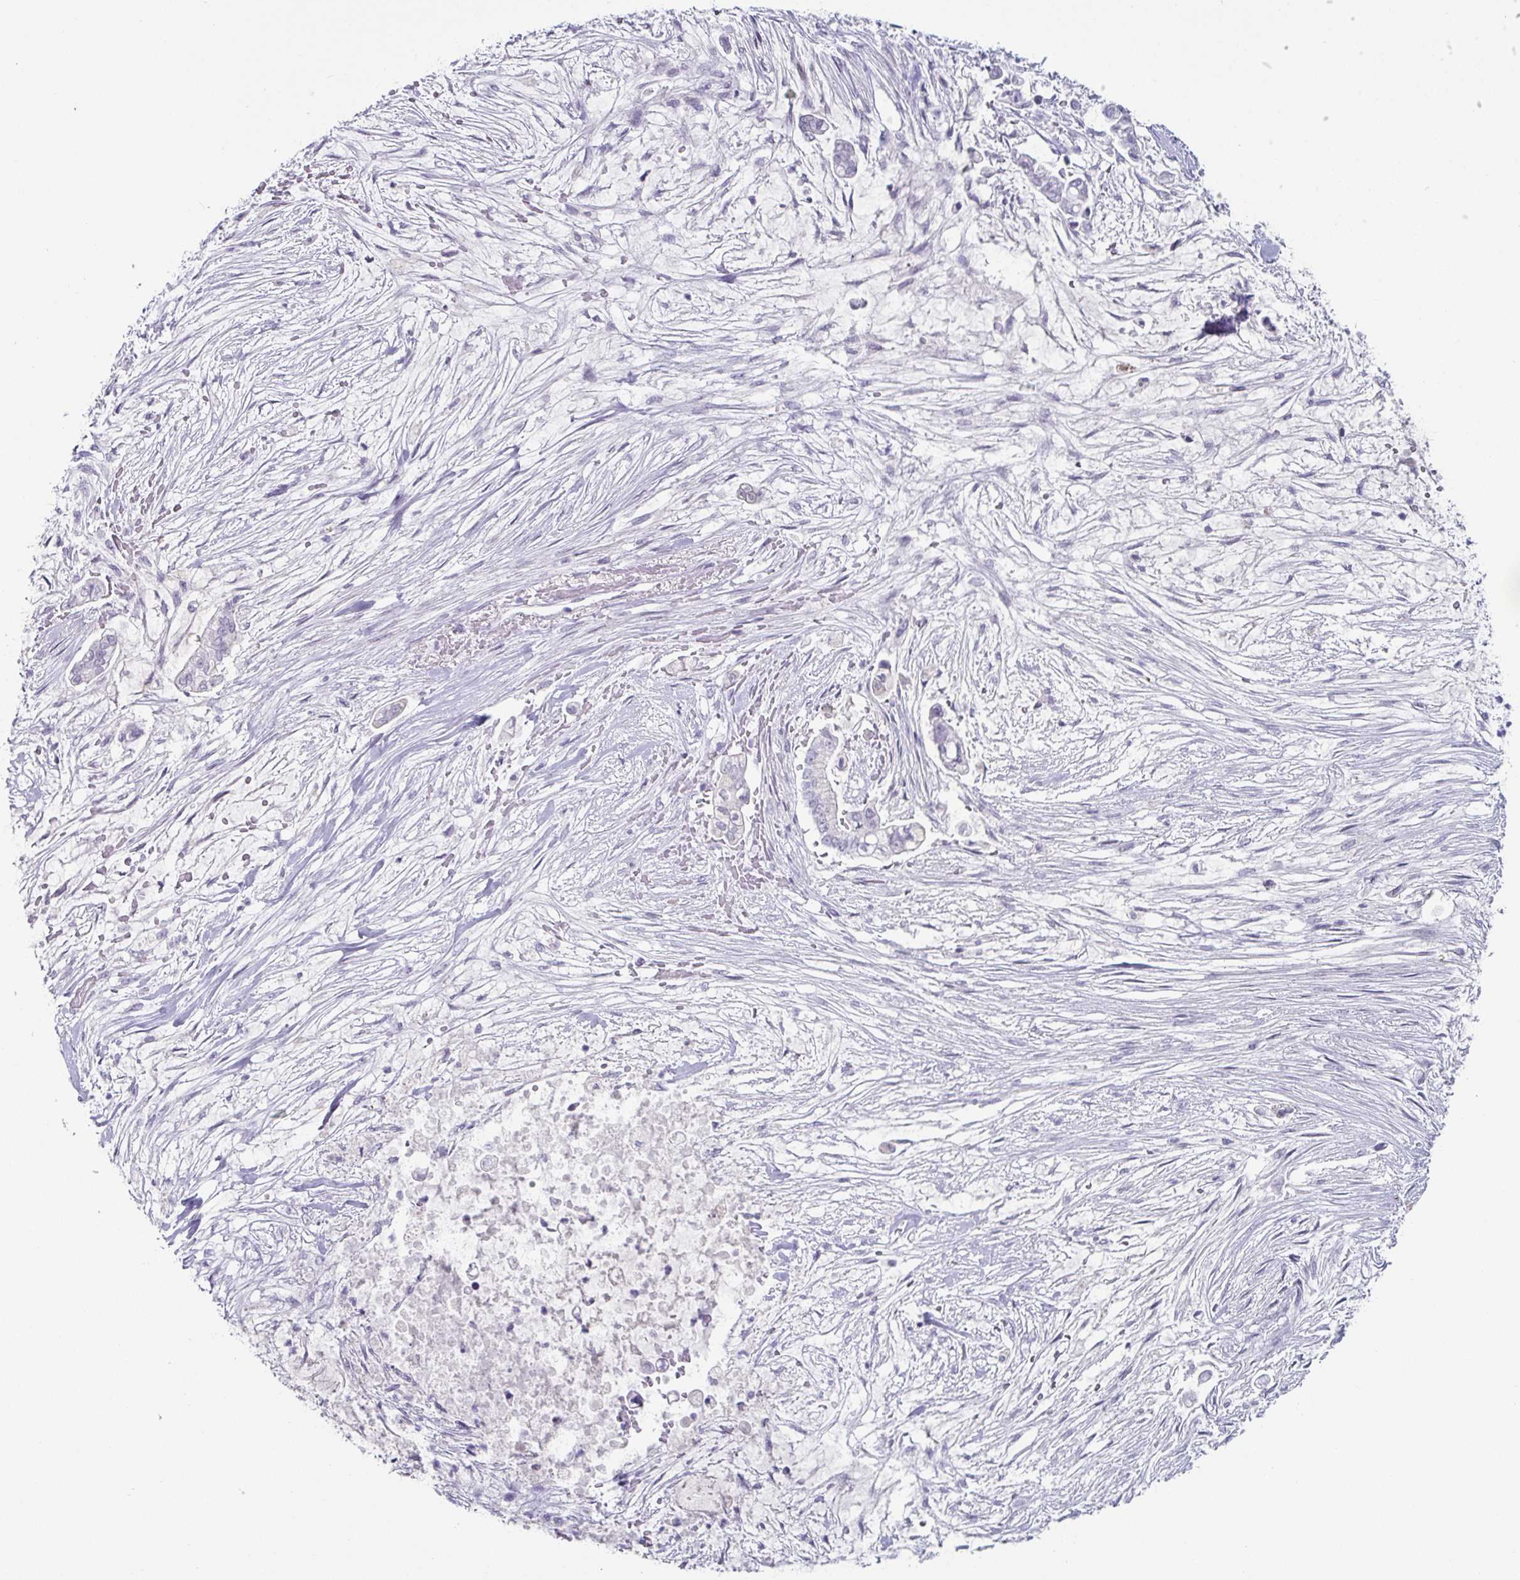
{"staining": {"intensity": "negative", "quantity": "none", "location": "none"}, "tissue": "pancreatic cancer", "cell_type": "Tumor cells", "image_type": "cancer", "snomed": [{"axis": "morphology", "description": "Adenocarcinoma, NOS"}, {"axis": "topography", "description": "Pancreas"}], "caption": "Immunohistochemical staining of pancreatic cancer shows no significant positivity in tumor cells.", "gene": "VSIG10L", "patient": {"sex": "female", "age": 69}}